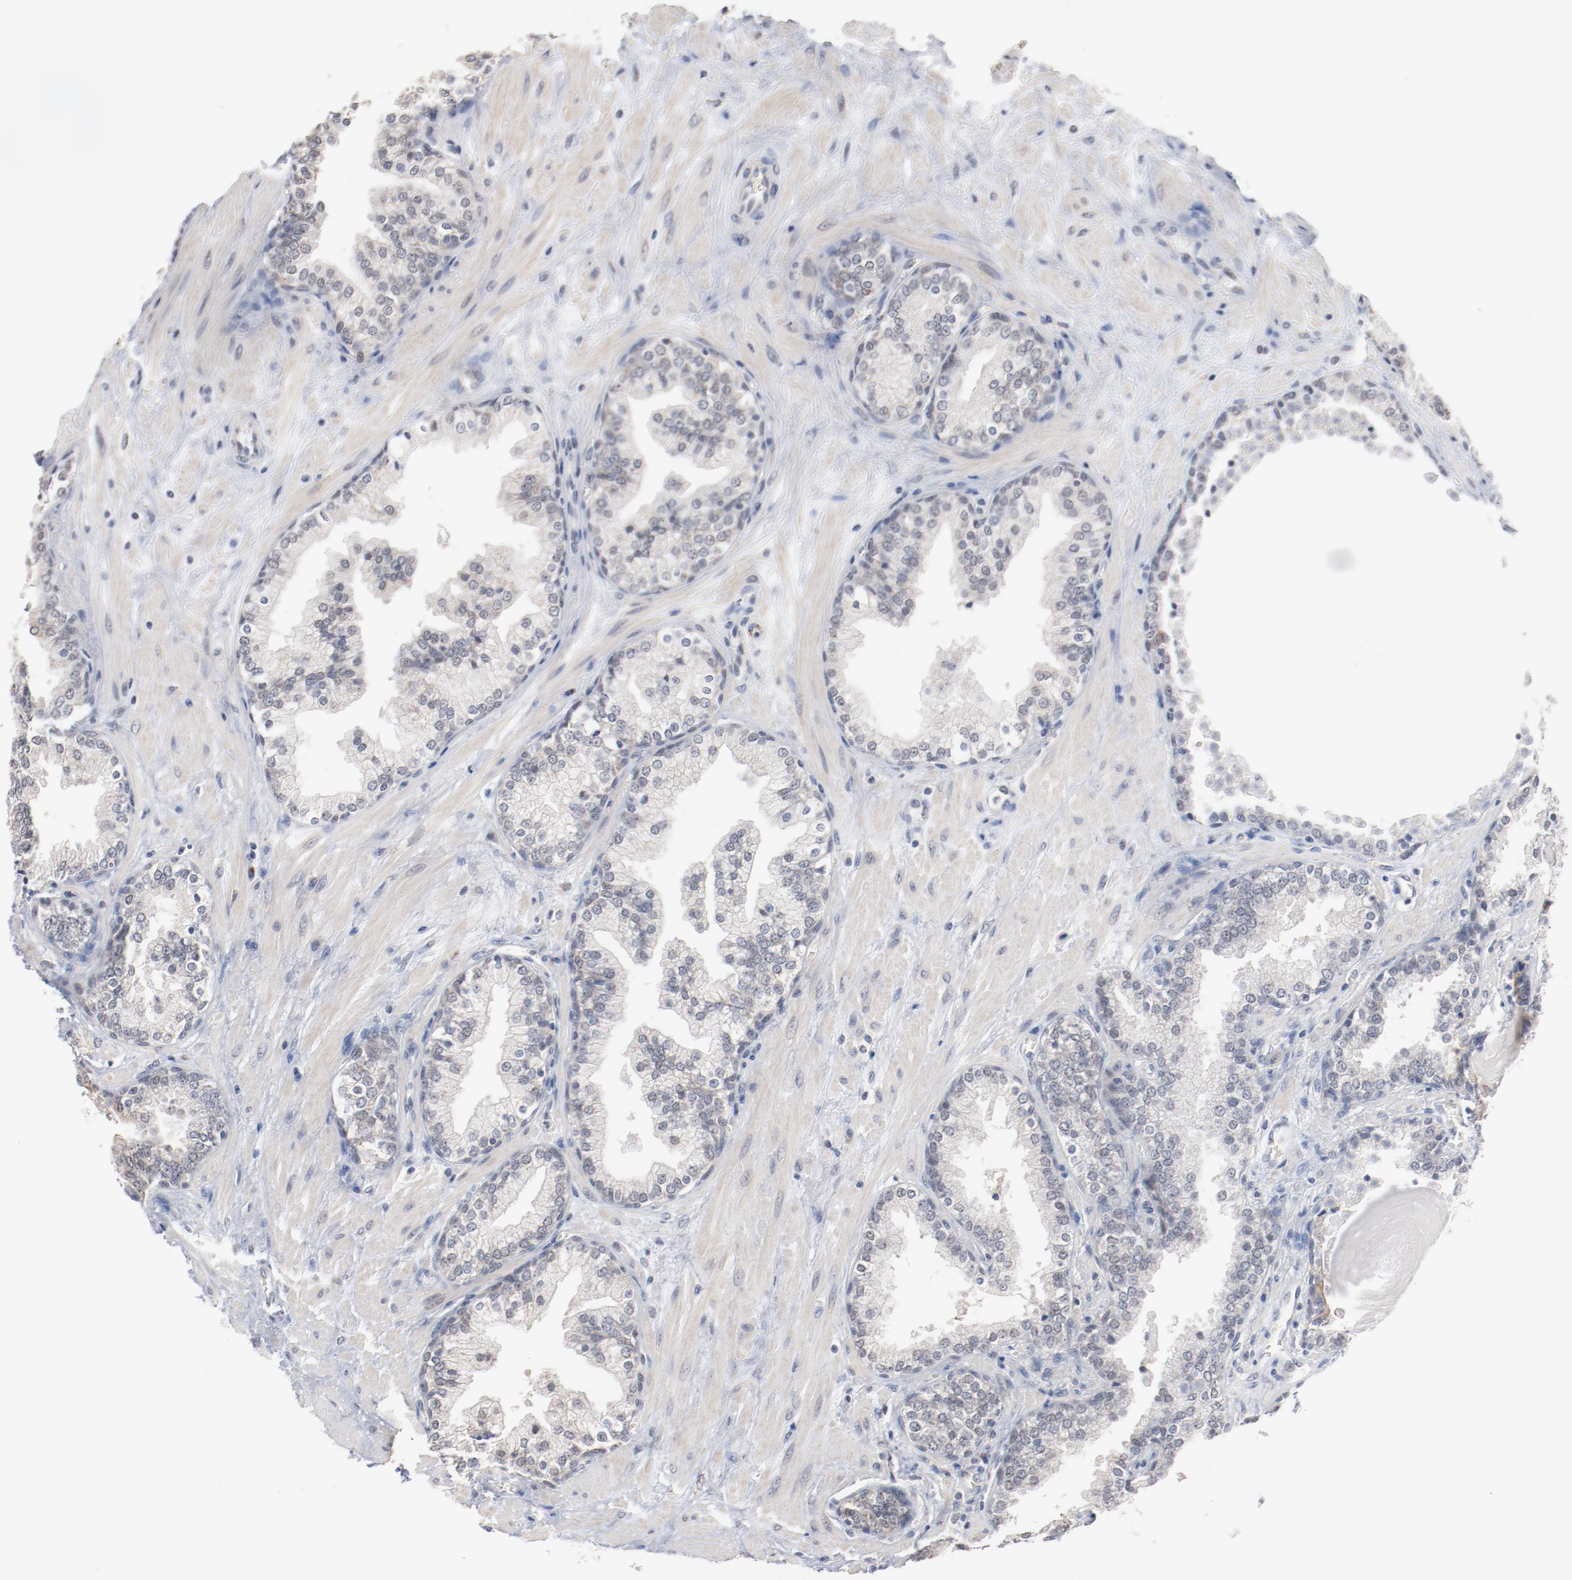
{"staining": {"intensity": "negative", "quantity": "none", "location": "none"}, "tissue": "prostate", "cell_type": "Glandular cells", "image_type": "normal", "snomed": [{"axis": "morphology", "description": "Normal tissue, NOS"}, {"axis": "topography", "description": "Prostate"}], "caption": "Immunohistochemistry of benign human prostate displays no staining in glandular cells.", "gene": "ERICH1", "patient": {"sex": "male", "age": 51}}